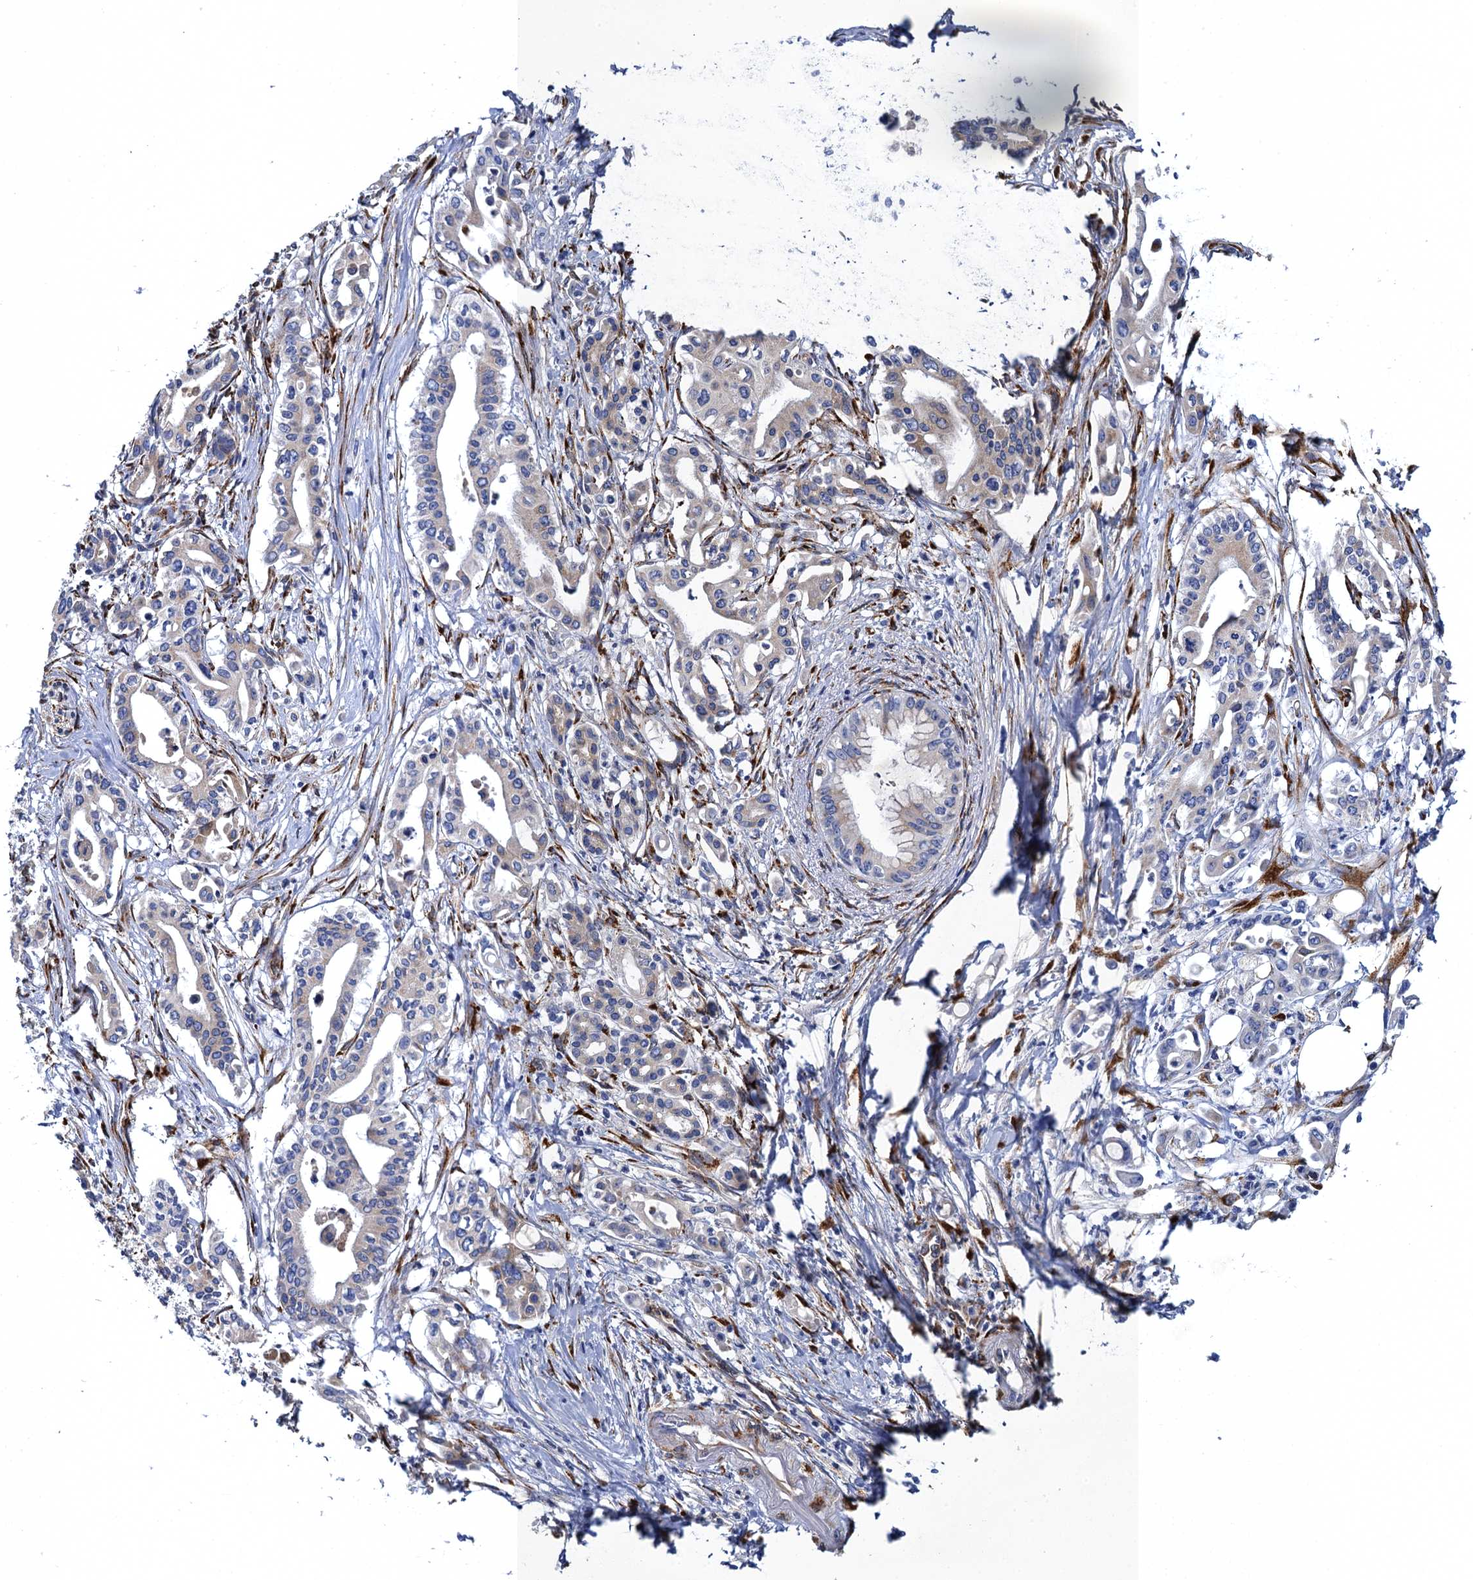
{"staining": {"intensity": "negative", "quantity": "none", "location": "none"}, "tissue": "pancreatic cancer", "cell_type": "Tumor cells", "image_type": "cancer", "snomed": [{"axis": "morphology", "description": "Adenocarcinoma, NOS"}, {"axis": "topography", "description": "Pancreas"}], "caption": "Immunohistochemistry (IHC) histopathology image of neoplastic tissue: human pancreatic adenocarcinoma stained with DAB (3,3'-diaminobenzidine) exhibits no significant protein staining in tumor cells.", "gene": "POGLUT3", "patient": {"sex": "female", "age": 66}}